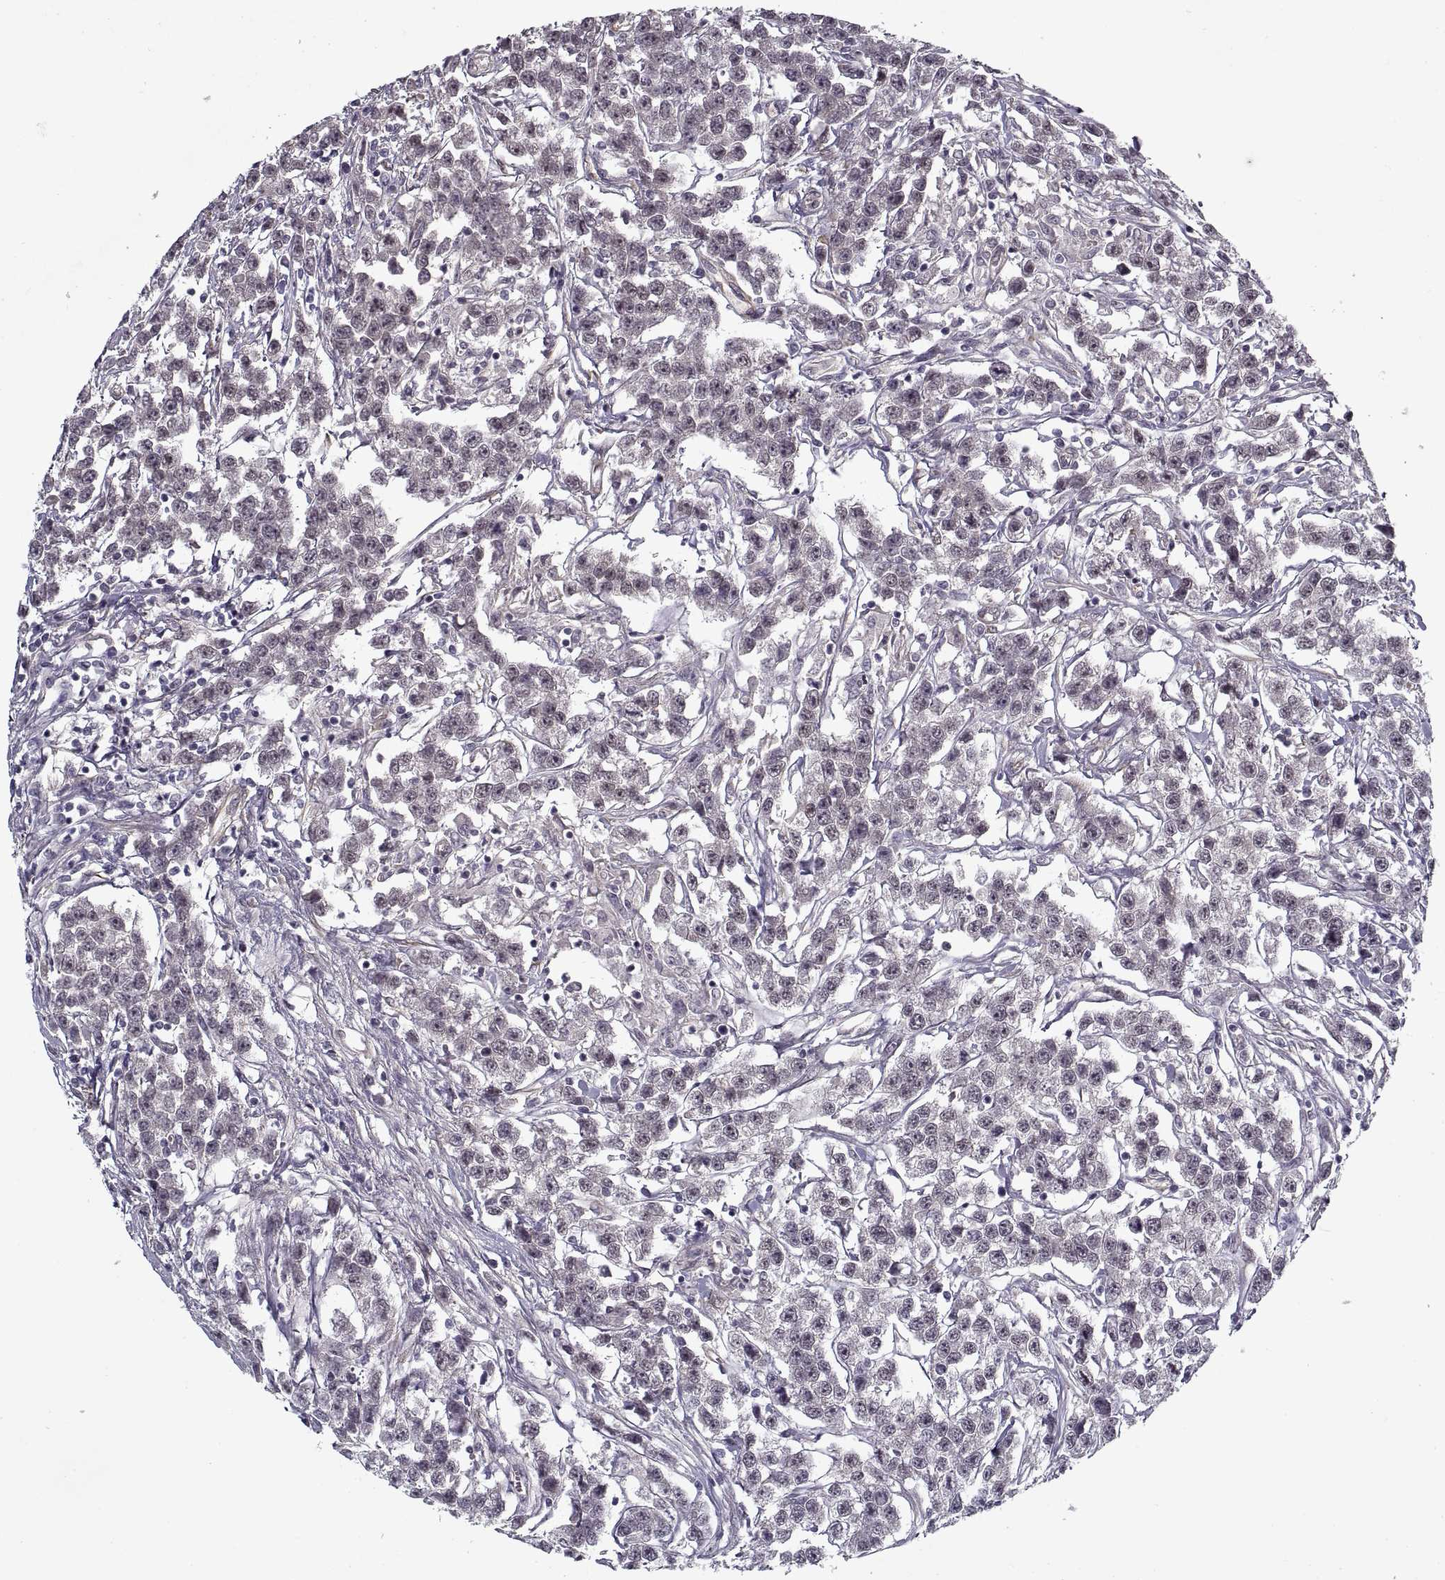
{"staining": {"intensity": "negative", "quantity": "none", "location": "none"}, "tissue": "testis cancer", "cell_type": "Tumor cells", "image_type": "cancer", "snomed": [{"axis": "morphology", "description": "Seminoma, NOS"}, {"axis": "topography", "description": "Testis"}], "caption": "Immunohistochemistry (IHC) histopathology image of neoplastic tissue: human testis cancer (seminoma) stained with DAB demonstrates no significant protein expression in tumor cells.", "gene": "LAMB2", "patient": {"sex": "male", "age": 59}}